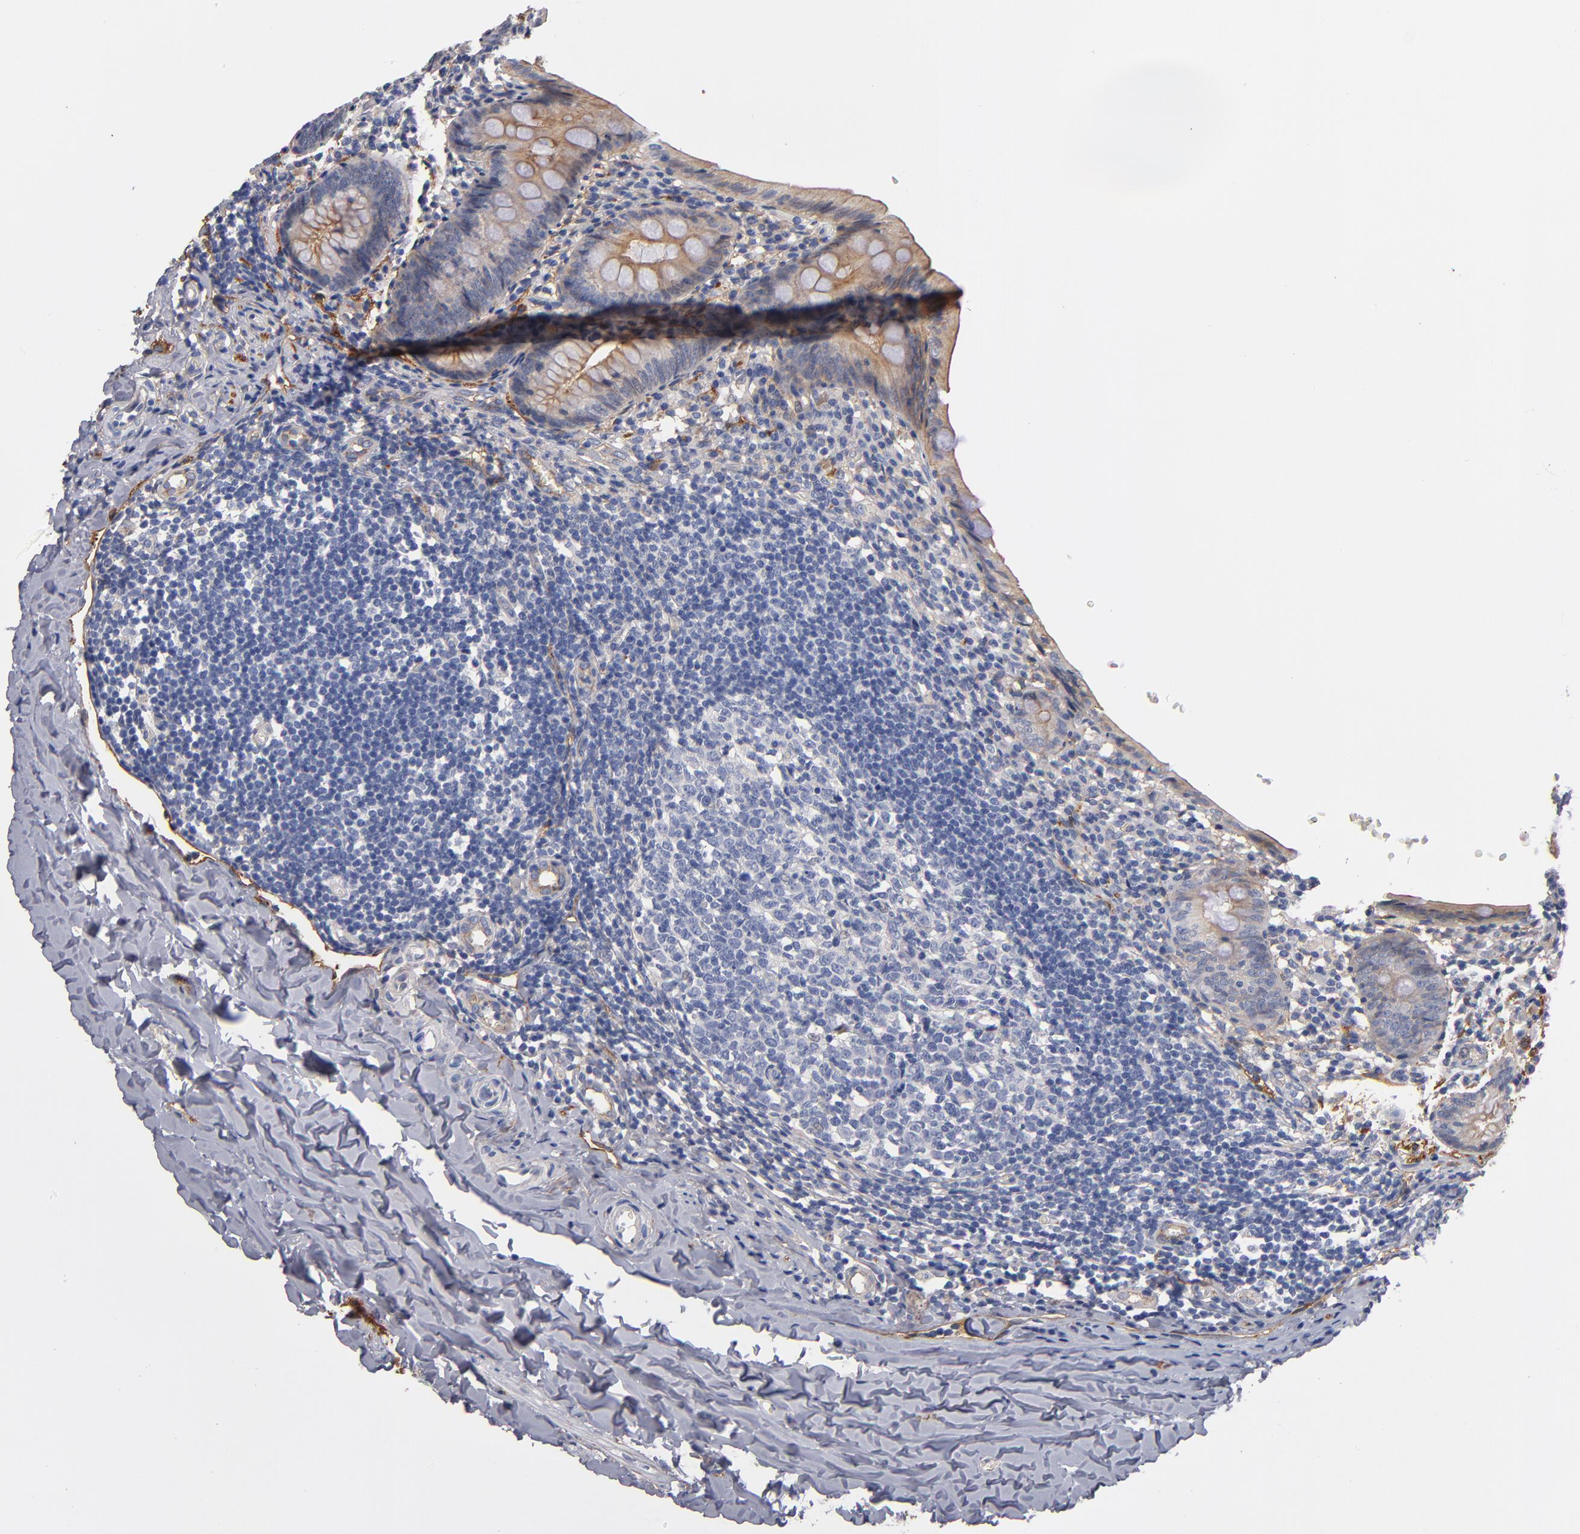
{"staining": {"intensity": "moderate", "quantity": ">75%", "location": "cytoplasmic/membranous"}, "tissue": "appendix", "cell_type": "Glandular cells", "image_type": "normal", "snomed": [{"axis": "morphology", "description": "Normal tissue, NOS"}, {"axis": "topography", "description": "Appendix"}], "caption": "The histopathology image exhibits immunohistochemical staining of normal appendix. There is moderate cytoplasmic/membranous expression is seen in approximately >75% of glandular cells. The protein is stained brown, and the nuclei are stained in blue (DAB (3,3'-diaminobenzidine) IHC with brightfield microscopy, high magnification).", "gene": "PLSCR4", "patient": {"sex": "female", "age": 17}}